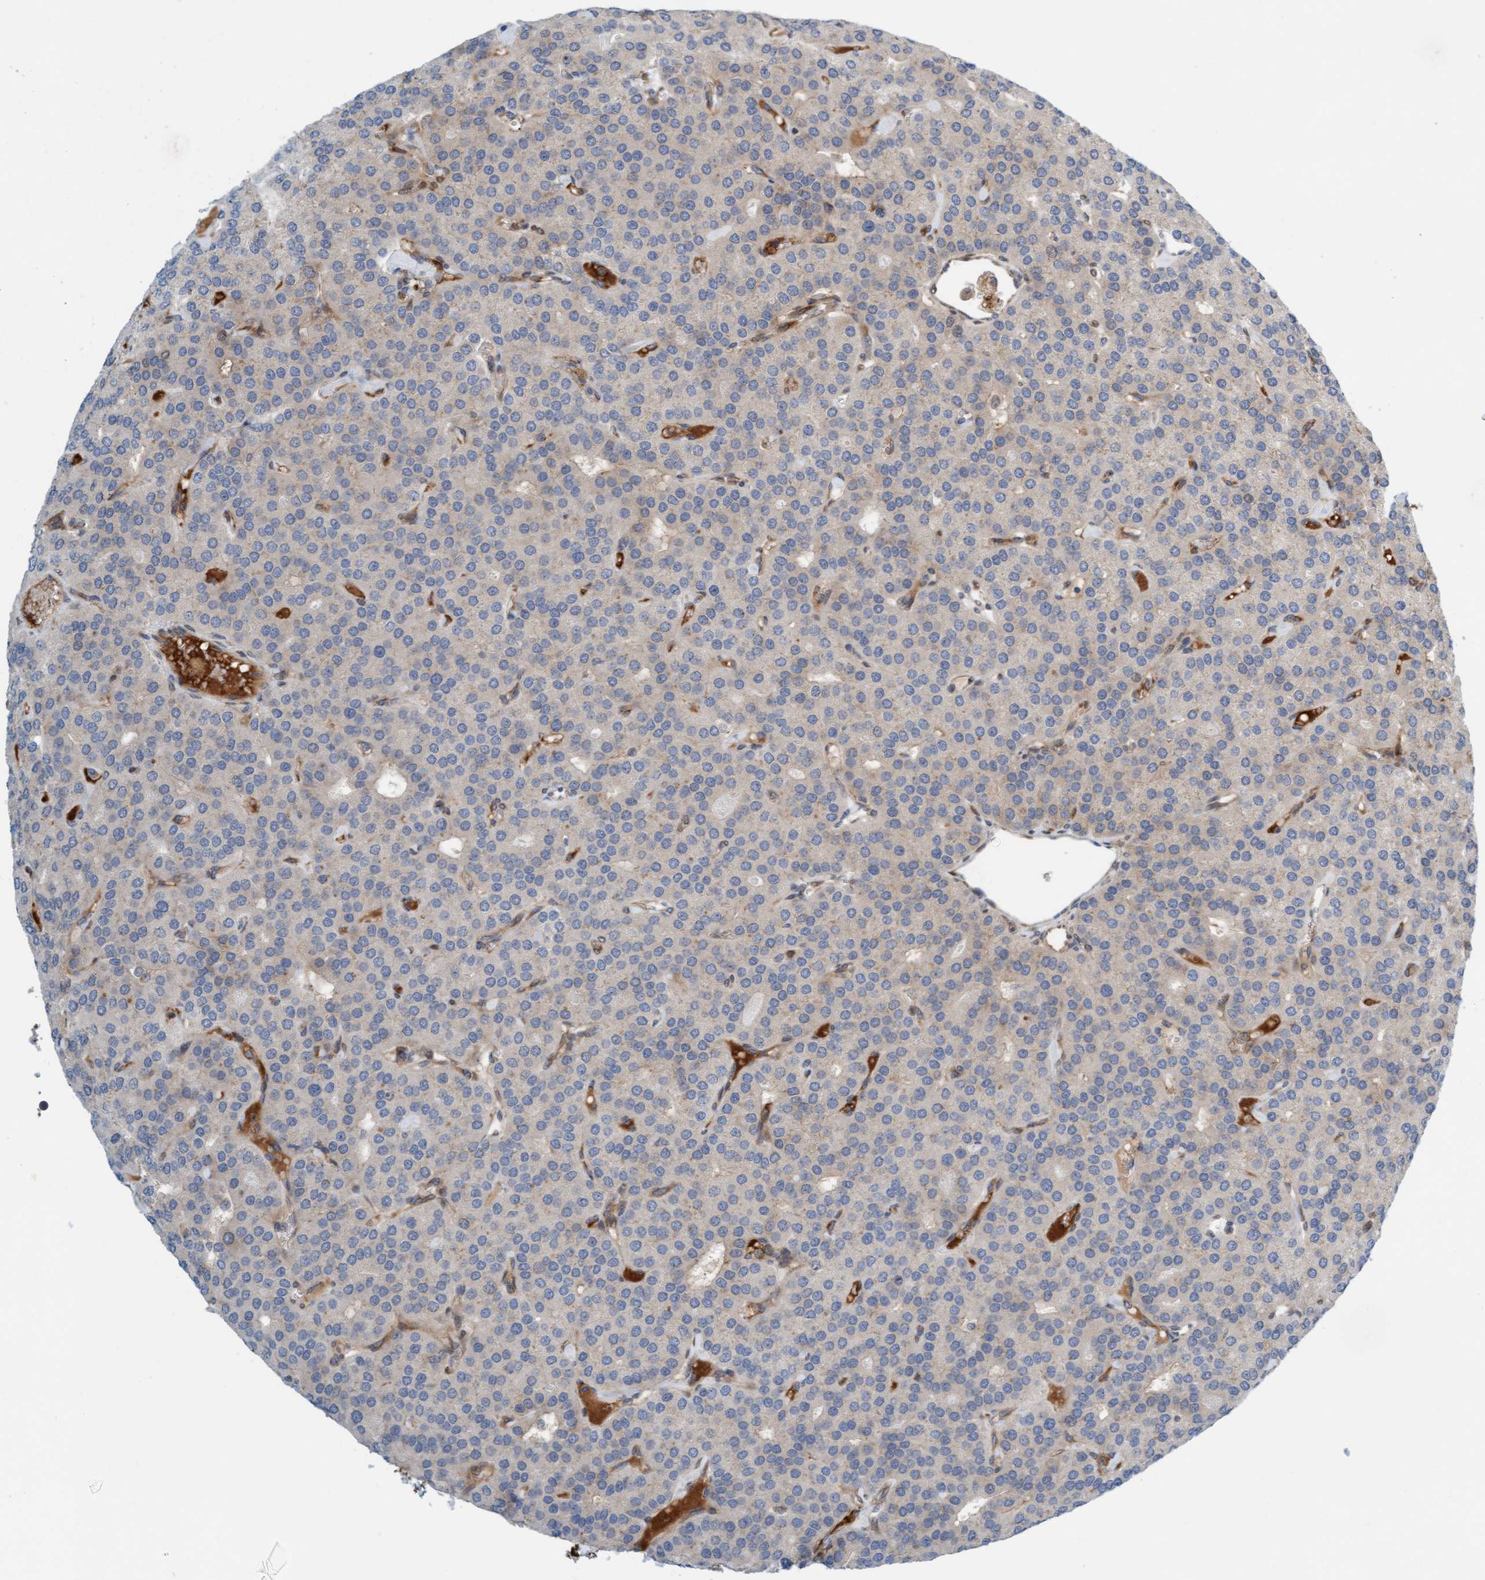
{"staining": {"intensity": "weak", "quantity": "<25%", "location": "cytoplasmic/membranous,nuclear"}, "tissue": "parathyroid gland", "cell_type": "Glandular cells", "image_type": "normal", "snomed": [{"axis": "morphology", "description": "Normal tissue, NOS"}, {"axis": "morphology", "description": "Adenoma, NOS"}, {"axis": "topography", "description": "Parathyroid gland"}], "caption": "The photomicrograph shows no significant staining in glandular cells of parathyroid gland. (Brightfield microscopy of DAB immunohistochemistry at high magnification).", "gene": "EIF4EBP1", "patient": {"sex": "female", "age": 86}}